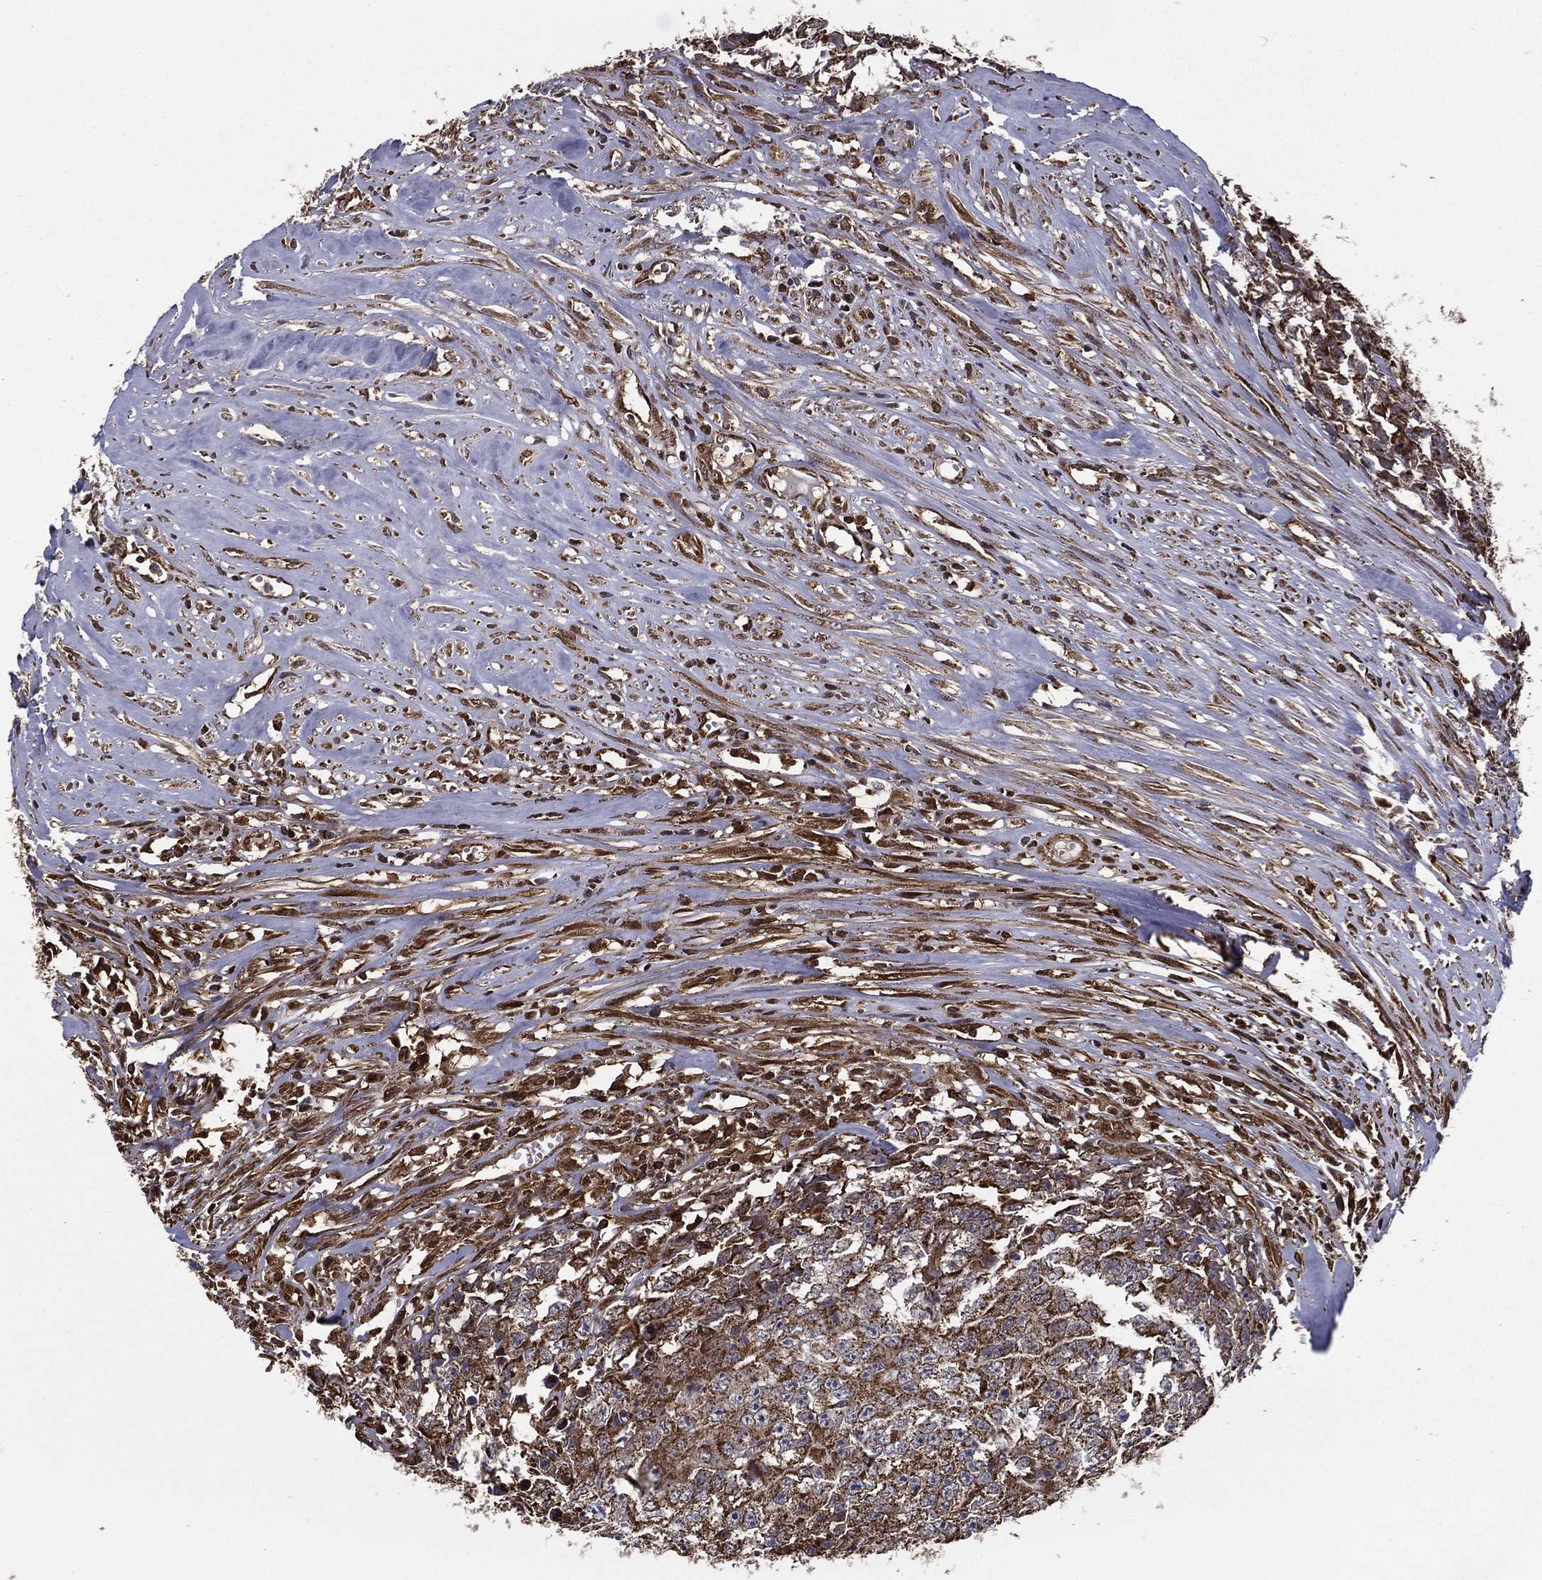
{"staining": {"intensity": "moderate", "quantity": ">75%", "location": "cytoplasmic/membranous"}, "tissue": "testis cancer", "cell_type": "Tumor cells", "image_type": "cancer", "snomed": [{"axis": "morphology", "description": "Carcinoma, Embryonal, NOS"}, {"axis": "morphology", "description": "Teratoma, malignant, NOS"}, {"axis": "topography", "description": "Testis"}], "caption": "Protein expression analysis of testis teratoma (malignant) exhibits moderate cytoplasmic/membranous expression in approximately >75% of tumor cells.", "gene": "RIGI", "patient": {"sex": "male", "age": 24}}